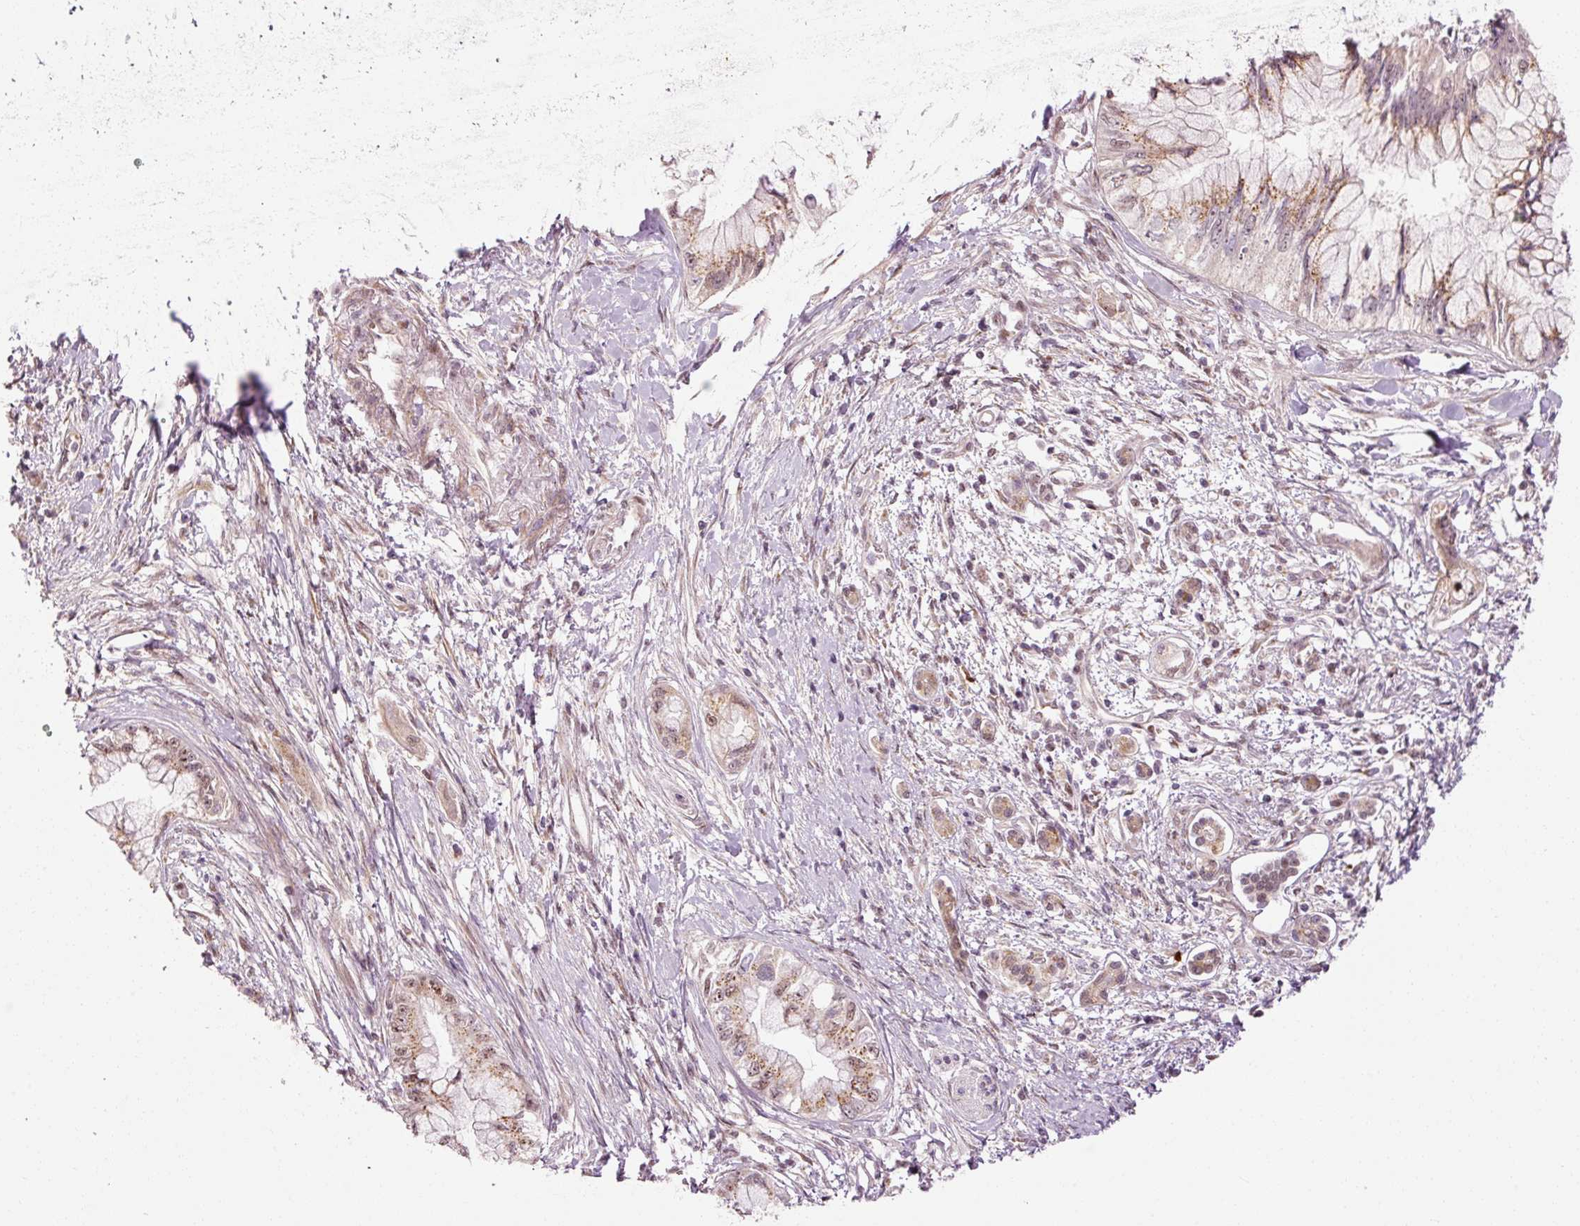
{"staining": {"intensity": "moderate", "quantity": "25%-75%", "location": "cytoplasmic/membranous"}, "tissue": "pancreatic cancer", "cell_type": "Tumor cells", "image_type": "cancer", "snomed": [{"axis": "morphology", "description": "Adenocarcinoma, NOS"}, {"axis": "topography", "description": "Pancreas"}], "caption": "Pancreatic cancer (adenocarcinoma) stained for a protein reveals moderate cytoplasmic/membranous positivity in tumor cells. Nuclei are stained in blue.", "gene": "ANKRD20A1", "patient": {"sex": "male", "age": 48}}